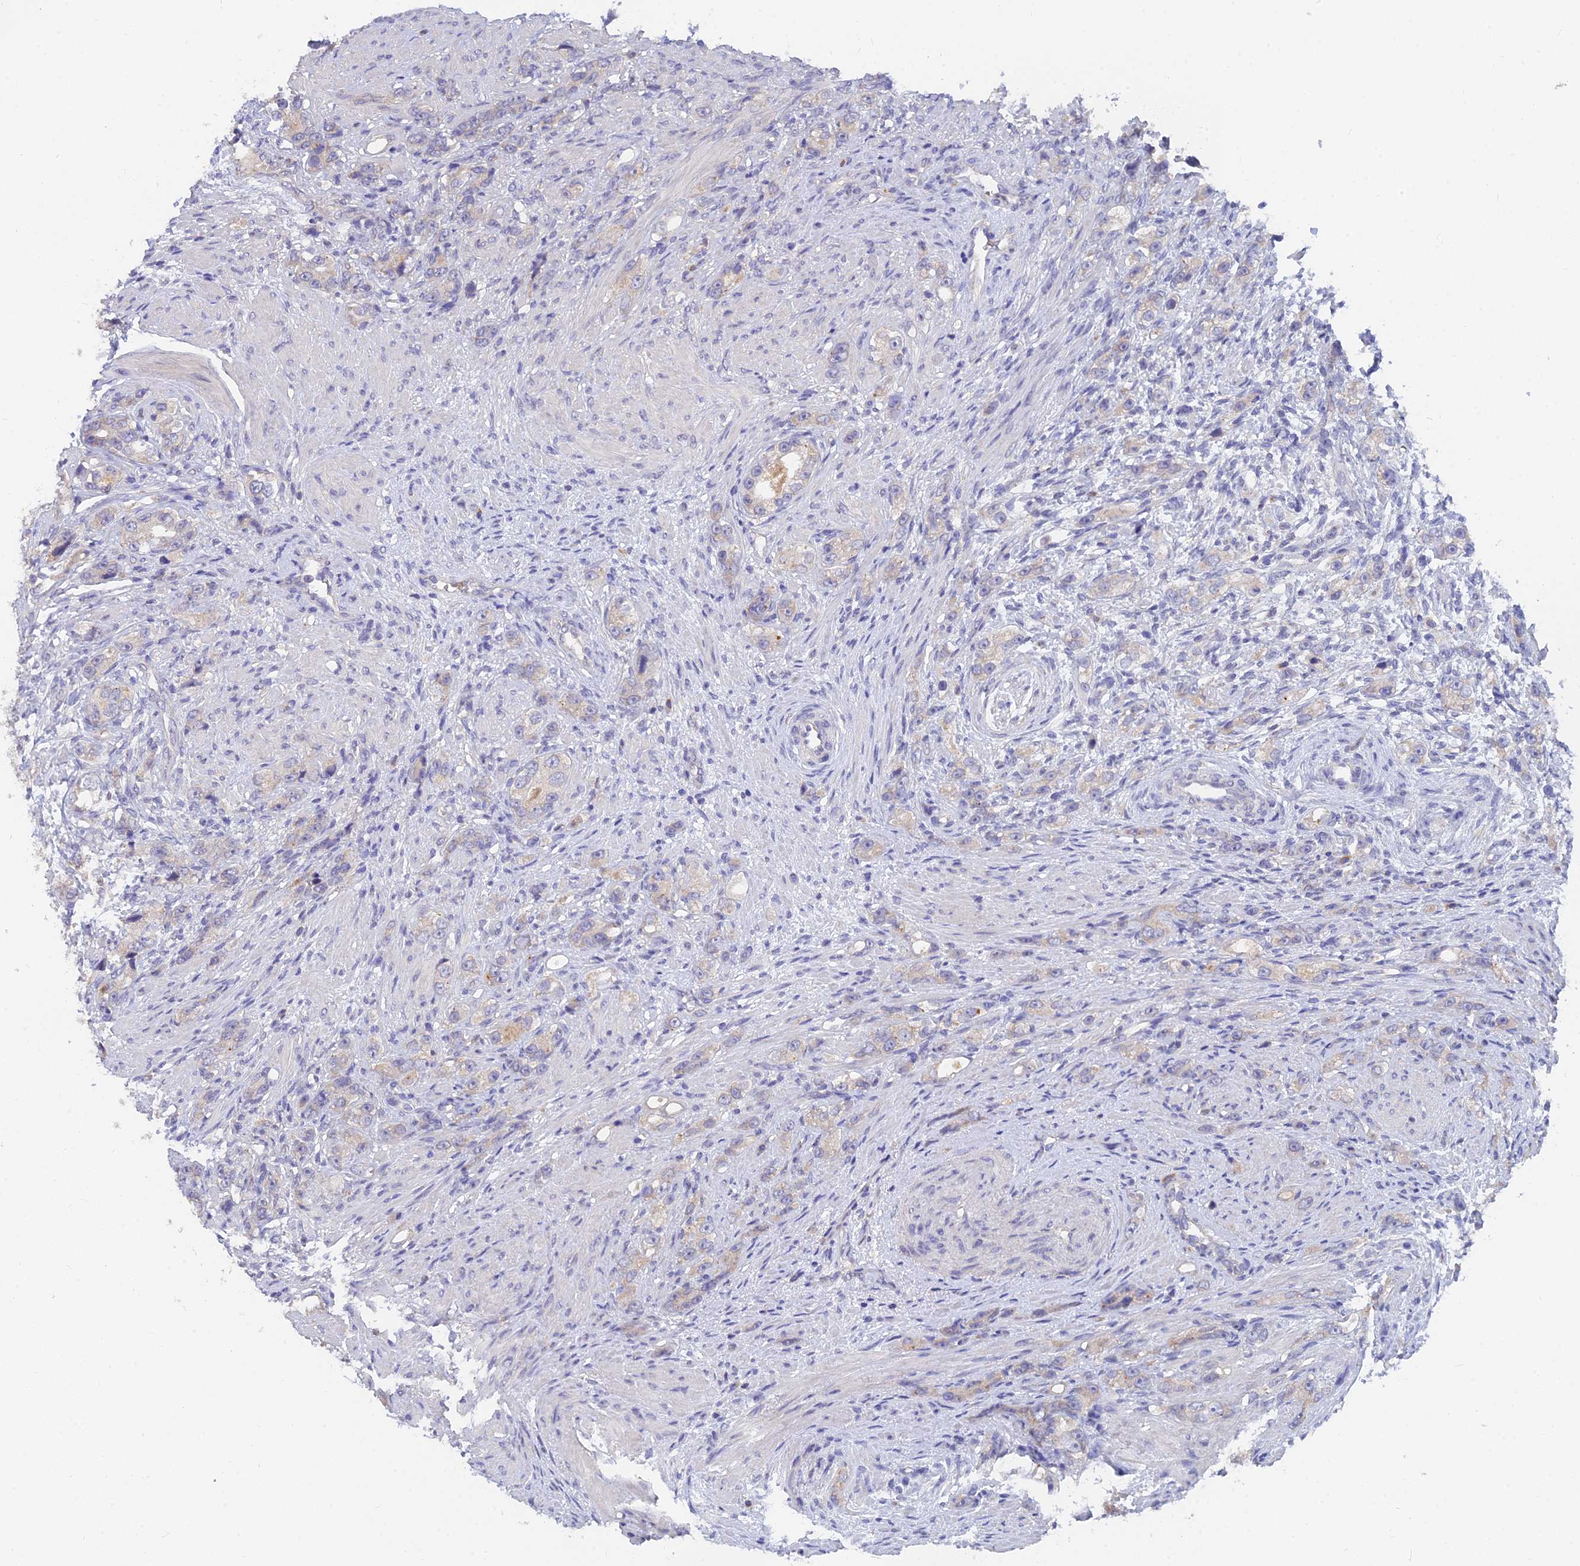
{"staining": {"intensity": "weak", "quantity": "<25%", "location": "cytoplasmic/membranous"}, "tissue": "prostate cancer", "cell_type": "Tumor cells", "image_type": "cancer", "snomed": [{"axis": "morphology", "description": "Adenocarcinoma, High grade"}, {"axis": "topography", "description": "Prostate"}], "caption": "This is an immunohistochemistry micrograph of human prostate cancer (adenocarcinoma (high-grade)). There is no expression in tumor cells.", "gene": "ARRDC1", "patient": {"sex": "male", "age": 63}}